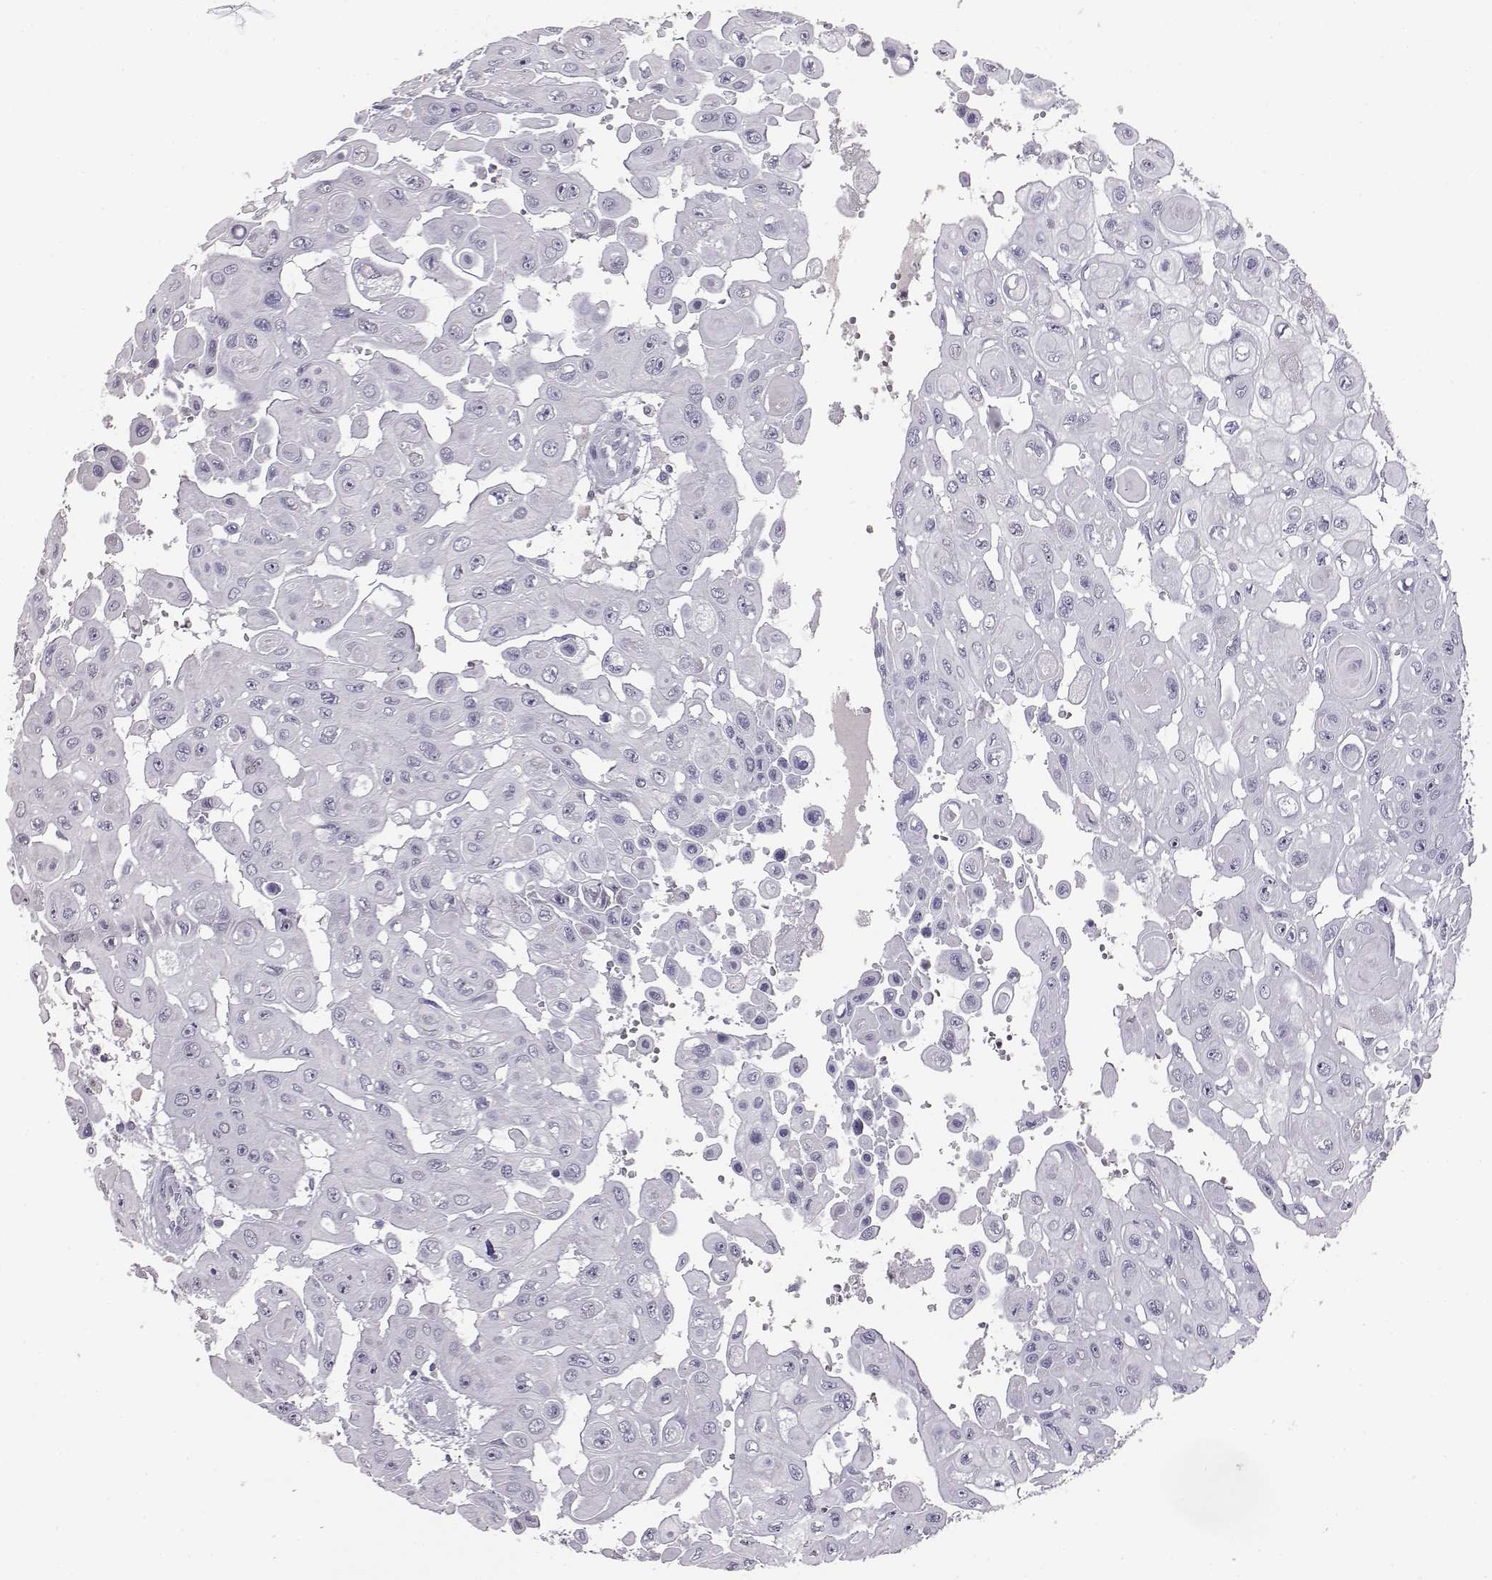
{"staining": {"intensity": "negative", "quantity": "none", "location": "none"}, "tissue": "head and neck cancer", "cell_type": "Tumor cells", "image_type": "cancer", "snomed": [{"axis": "morphology", "description": "Adenocarcinoma, NOS"}, {"axis": "topography", "description": "Head-Neck"}], "caption": "The micrograph shows no significant expression in tumor cells of head and neck adenocarcinoma.", "gene": "AKR1B1", "patient": {"sex": "male", "age": 73}}